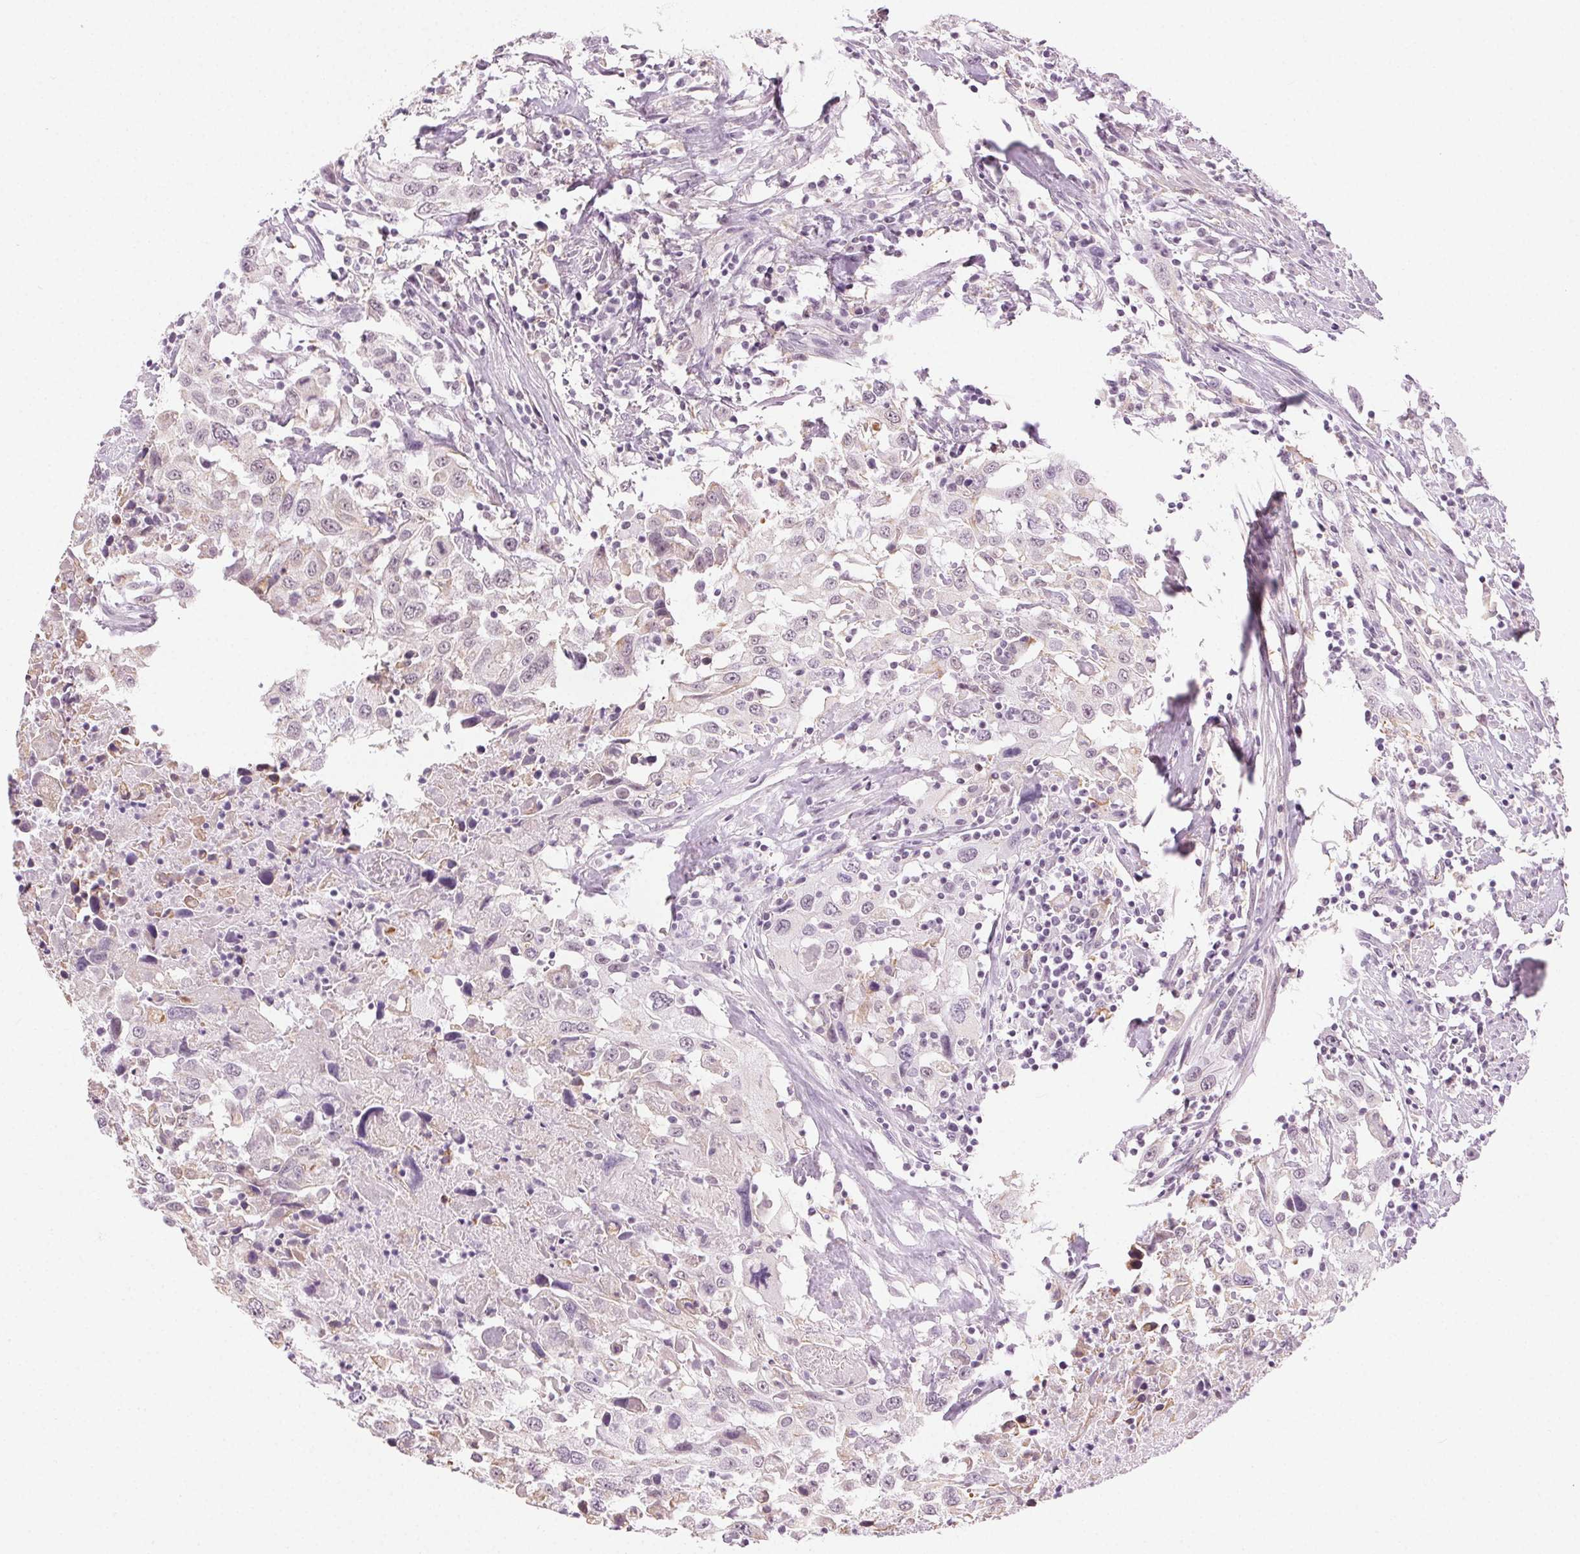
{"staining": {"intensity": "negative", "quantity": "none", "location": "none"}, "tissue": "urothelial cancer", "cell_type": "Tumor cells", "image_type": "cancer", "snomed": [{"axis": "morphology", "description": "Urothelial carcinoma, High grade"}, {"axis": "topography", "description": "Urinary bladder"}], "caption": "Human urothelial cancer stained for a protein using IHC reveals no expression in tumor cells.", "gene": "AIF1L", "patient": {"sex": "male", "age": 61}}